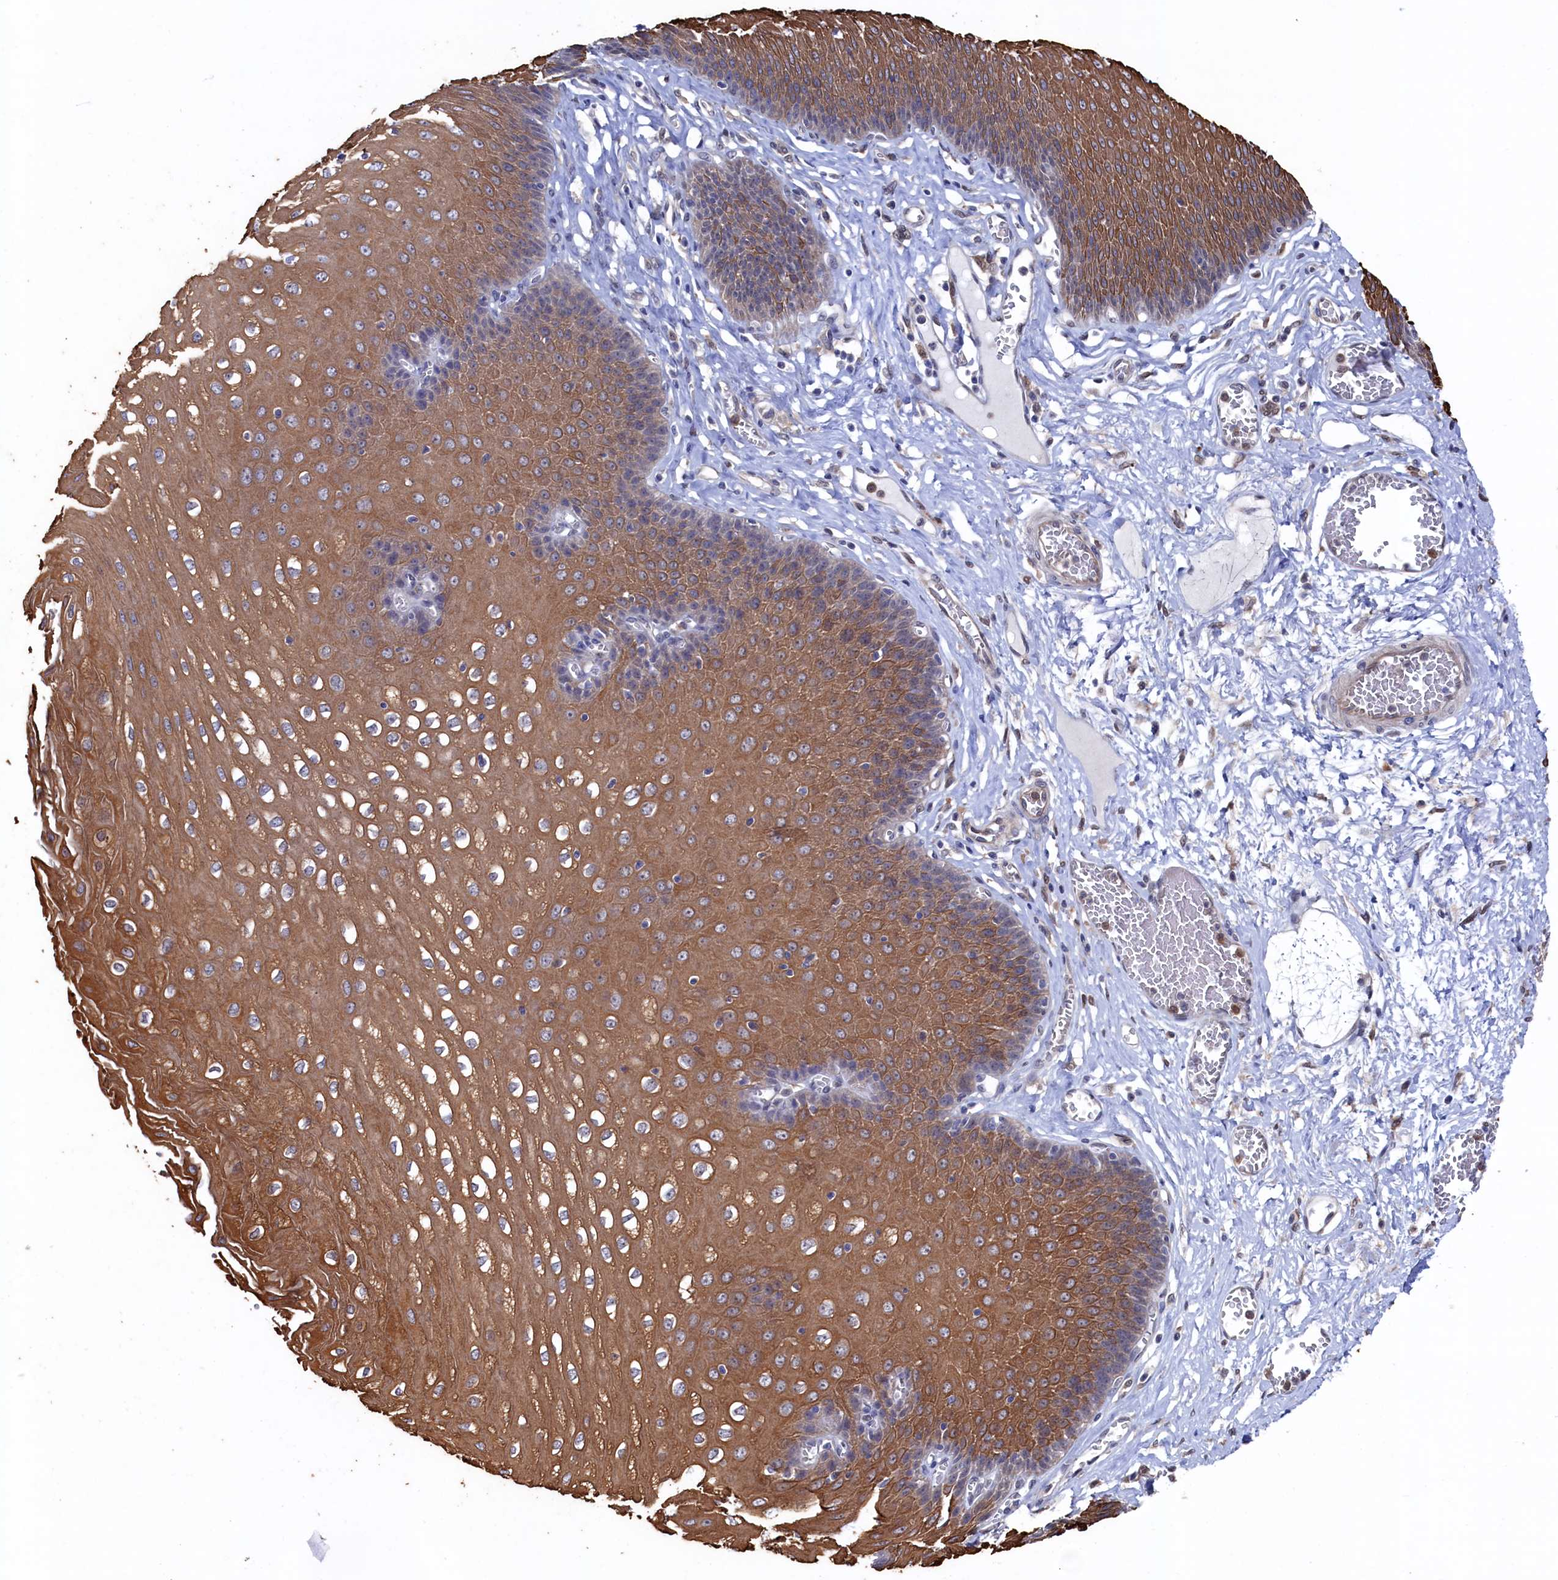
{"staining": {"intensity": "moderate", "quantity": "25%-75%", "location": "cytoplasmic/membranous"}, "tissue": "esophagus", "cell_type": "Squamous epithelial cells", "image_type": "normal", "snomed": [{"axis": "morphology", "description": "Normal tissue, NOS"}, {"axis": "topography", "description": "Esophagus"}], "caption": "A photomicrograph of human esophagus stained for a protein reveals moderate cytoplasmic/membranous brown staining in squamous epithelial cells.", "gene": "RNH1", "patient": {"sex": "male", "age": 60}}